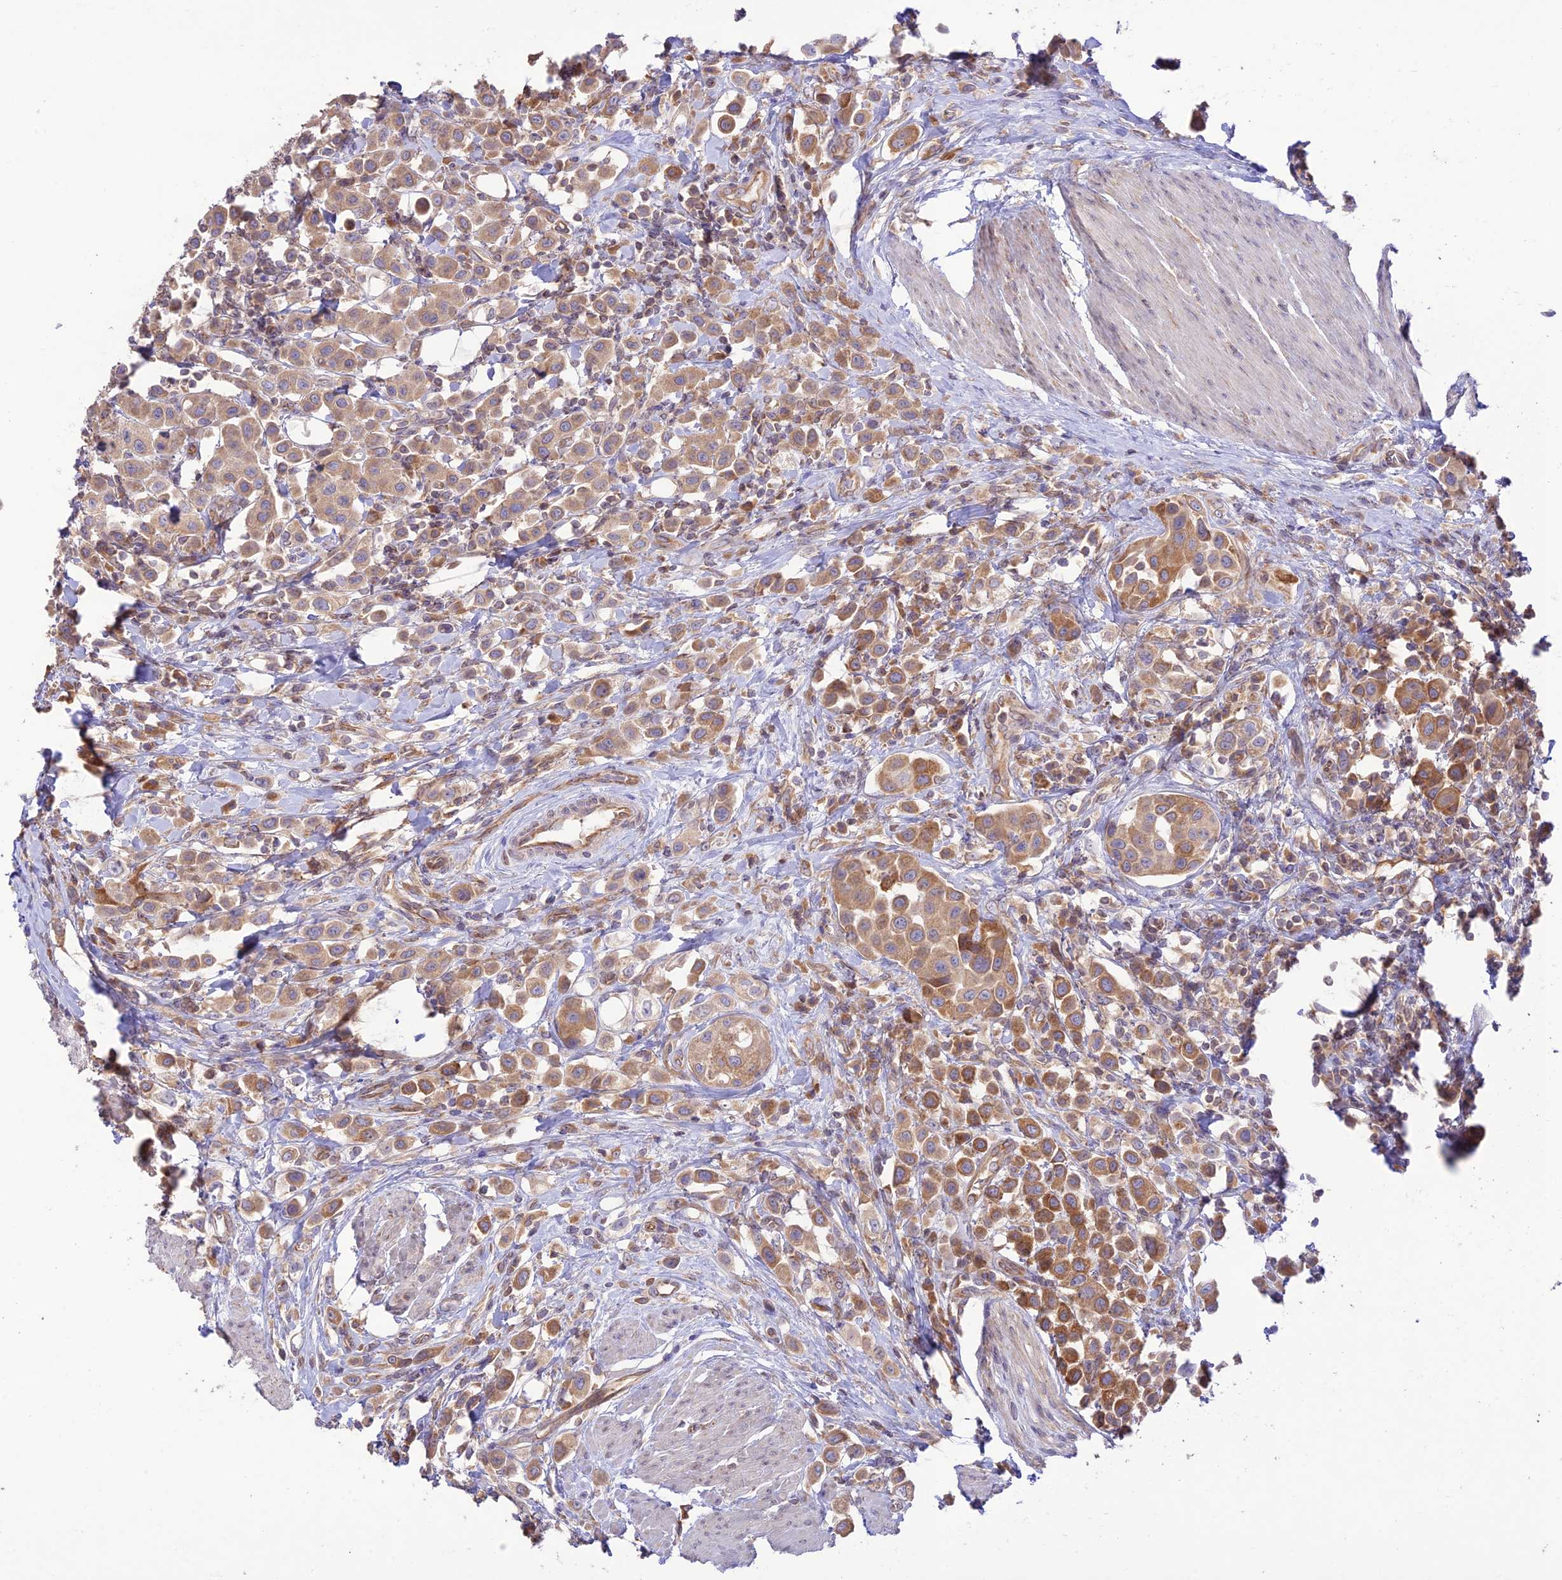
{"staining": {"intensity": "moderate", "quantity": ">75%", "location": "cytoplasmic/membranous"}, "tissue": "urothelial cancer", "cell_type": "Tumor cells", "image_type": "cancer", "snomed": [{"axis": "morphology", "description": "Urothelial carcinoma, High grade"}, {"axis": "topography", "description": "Urinary bladder"}], "caption": "The histopathology image displays immunohistochemical staining of urothelial cancer. There is moderate cytoplasmic/membranous staining is appreciated in approximately >75% of tumor cells.", "gene": "TMEM259", "patient": {"sex": "male", "age": 50}}